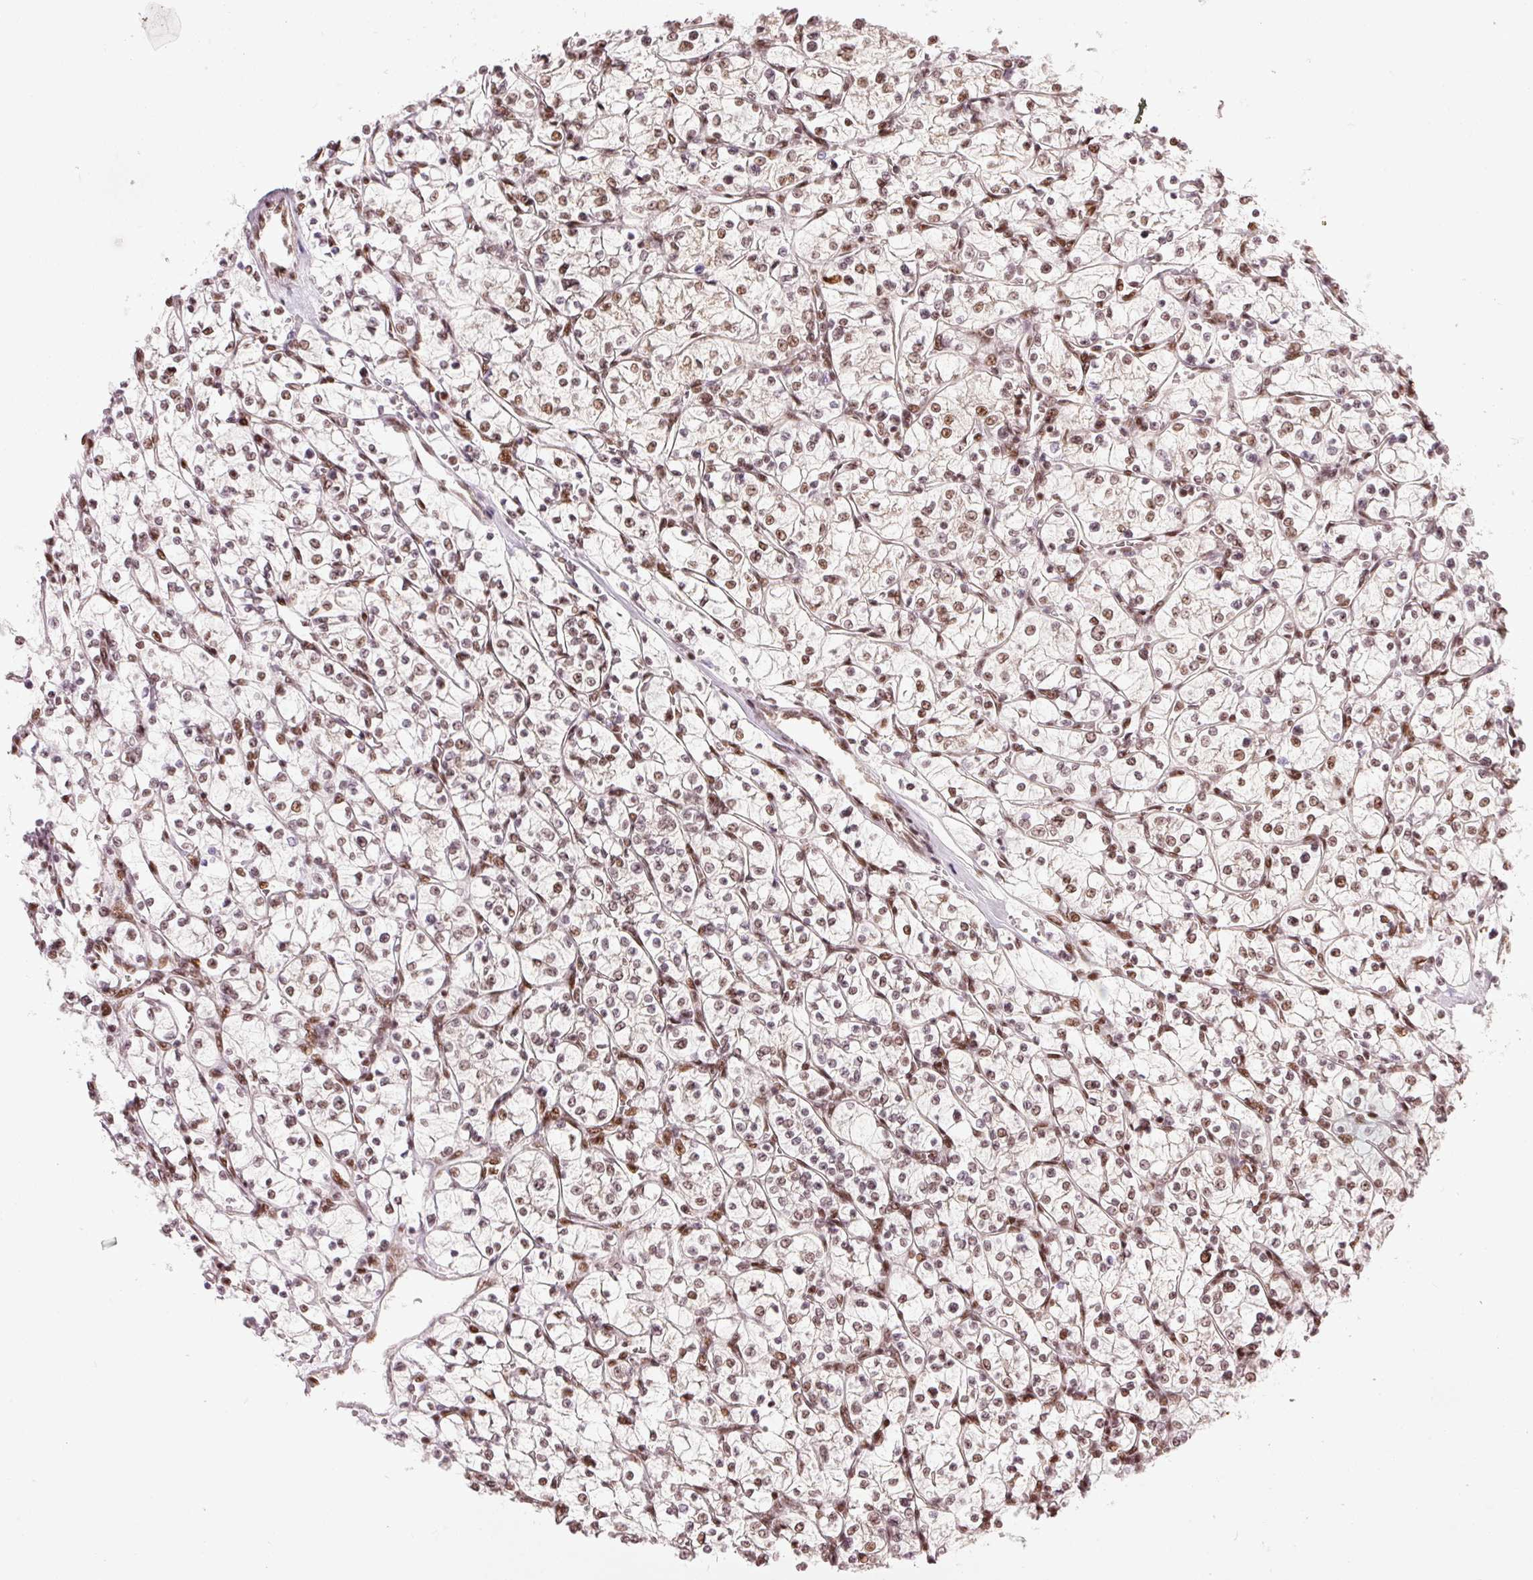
{"staining": {"intensity": "moderate", "quantity": ">75%", "location": "nuclear"}, "tissue": "renal cancer", "cell_type": "Tumor cells", "image_type": "cancer", "snomed": [{"axis": "morphology", "description": "Adenocarcinoma, NOS"}, {"axis": "topography", "description": "Kidney"}], "caption": "Immunohistochemical staining of renal adenocarcinoma exhibits medium levels of moderate nuclear protein expression in about >75% of tumor cells.", "gene": "ZBTB44", "patient": {"sex": "female", "age": 64}}